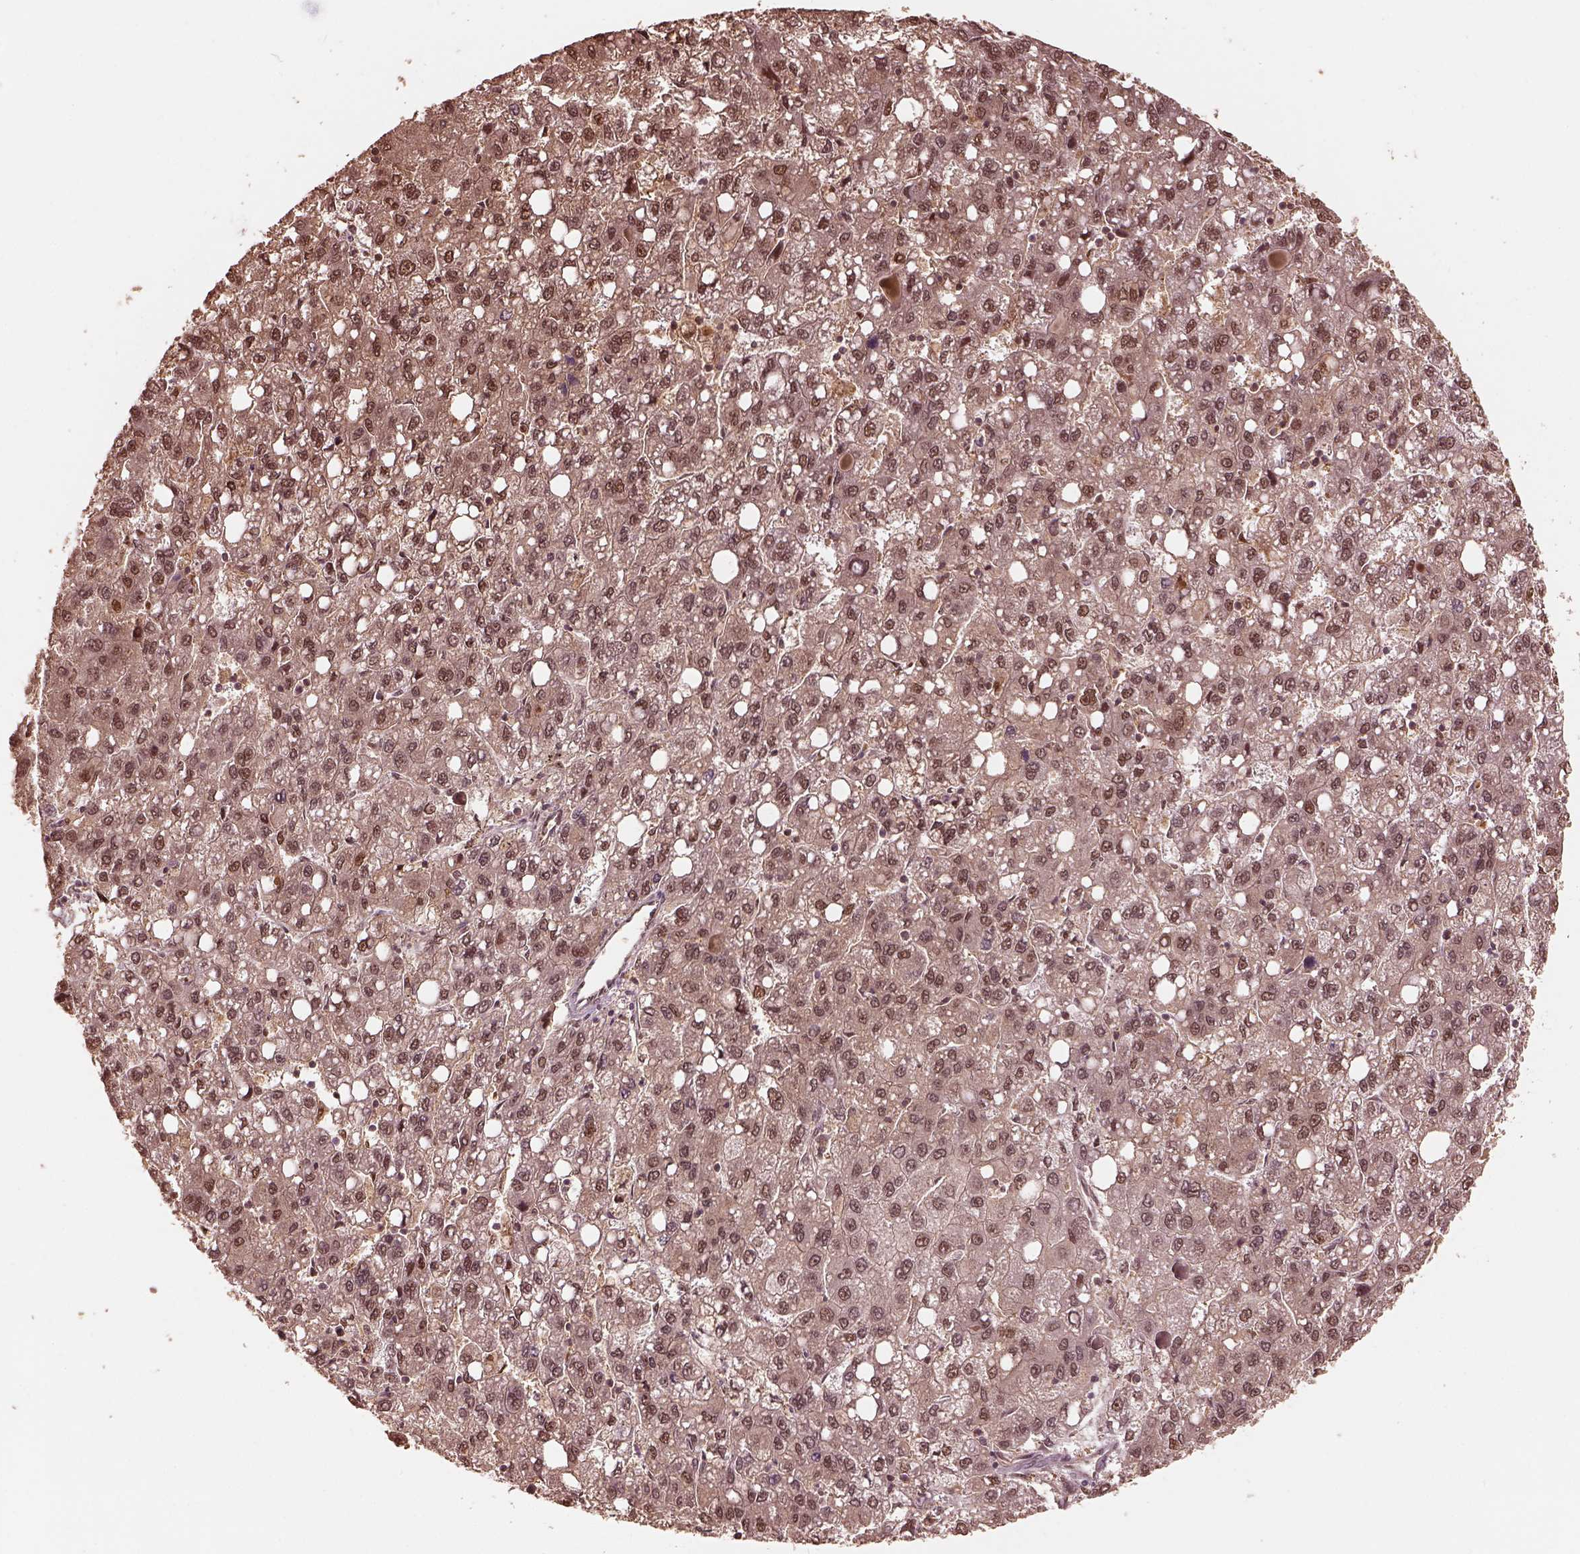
{"staining": {"intensity": "weak", "quantity": "25%-75%", "location": "cytoplasmic/membranous,nuclear"}, "tissue": "liver cancer", "cell_type": "Tumor cells", "image_type": "cancer", "snomed": [{"axis": "morphology", "description": "Carcinoma, Hepatocellular, NOS"}, {"axis": "topography", "description": "Liver"}], "caption": "Weak cytoplasmic/membranous and nuclear expression for a protein is seen in about 25%-75% of tumor cells of liver cancer (hepatocellular carcinoma) using immunohistochemistry (IHC).", "gene": "PSMC5", "patient": {"sex": "female", "age": 82}}